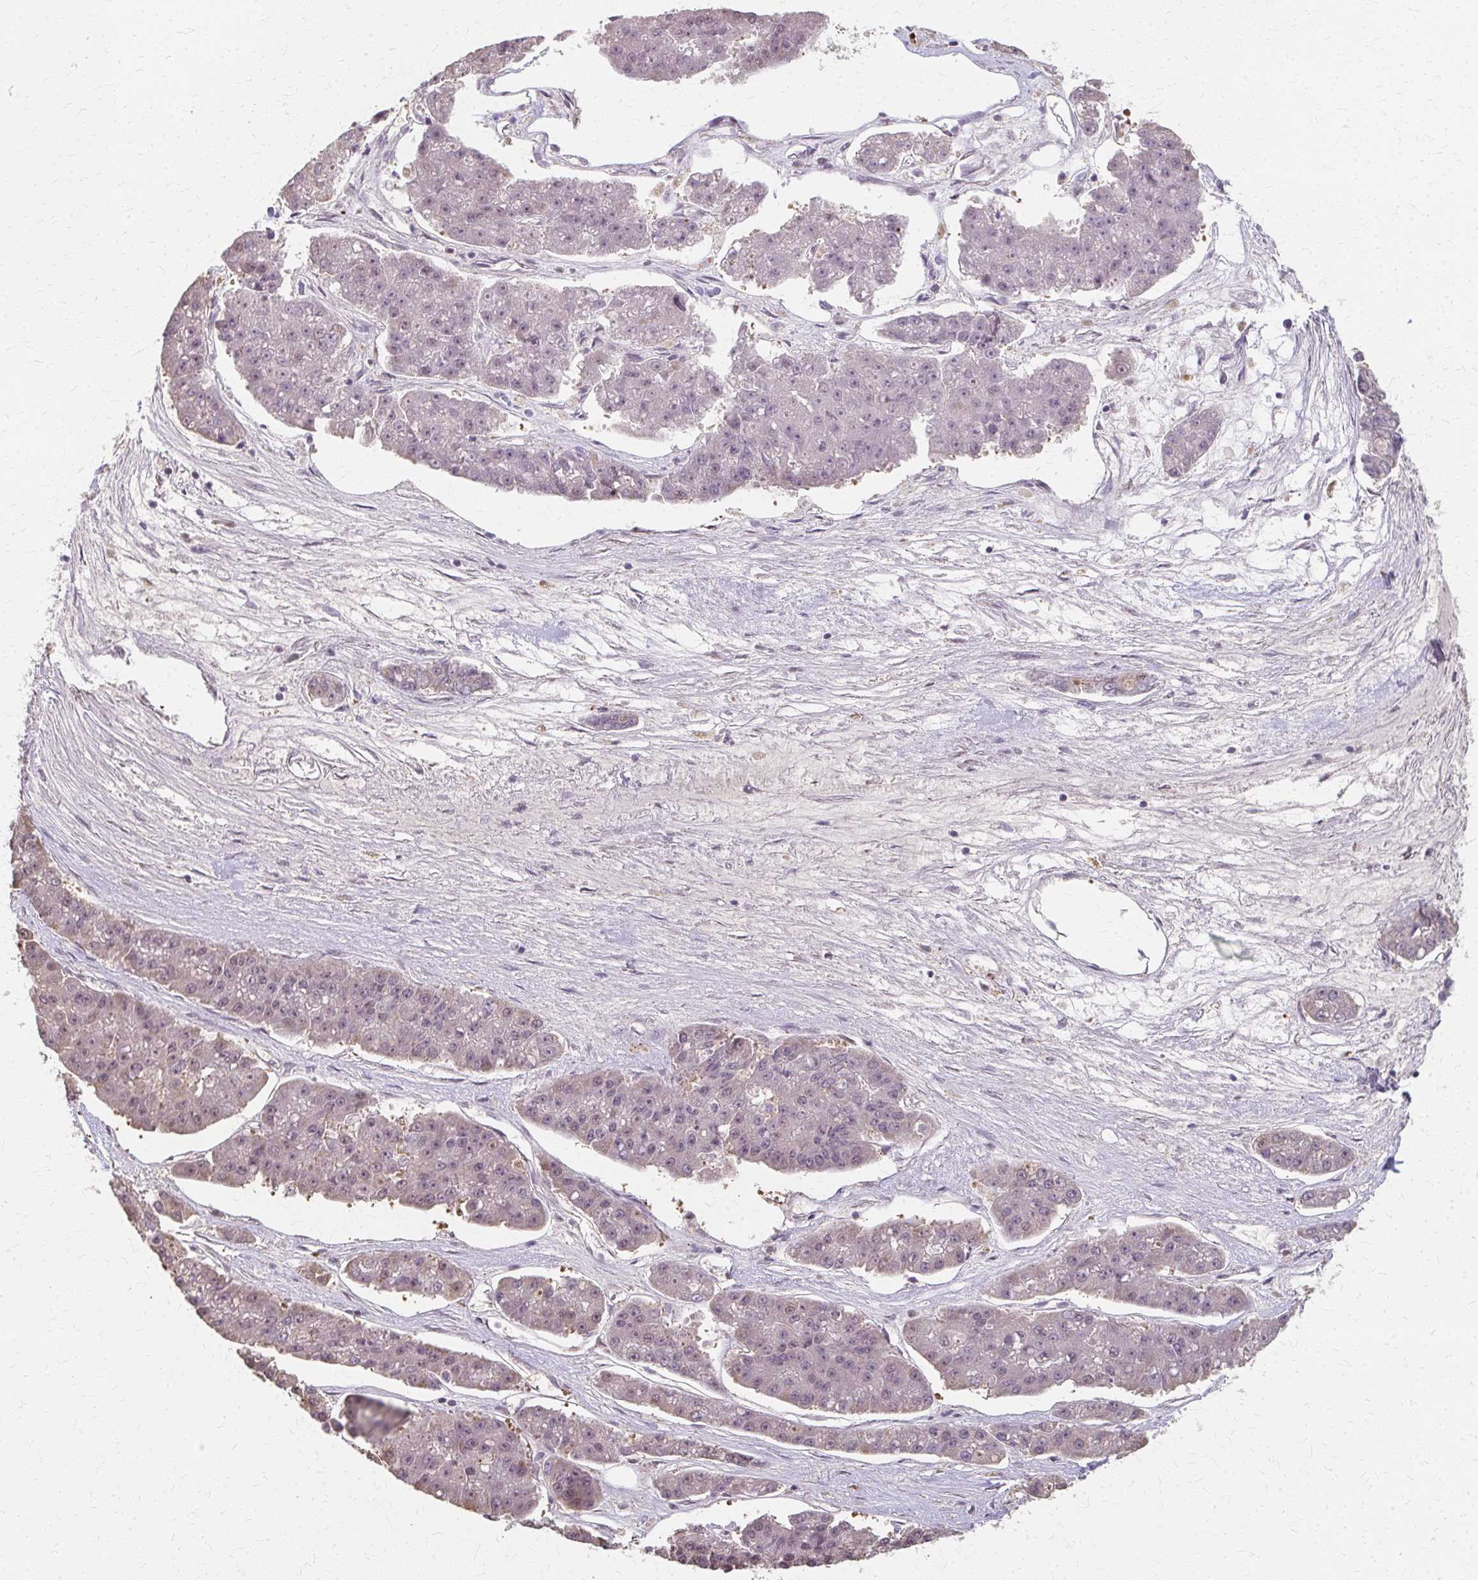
{"staining": {"intensity": "weak", "quantity": "25%-75%", "location": "cytoplasmic/membranous,nuclear"}, "tissue": "pancreatic cancer", "cell_type": "Tumor cells", "image_type": "cancer", "snomed": [{"axis": "morphology", "description": "Adenocarcinoma, NOS"}, {"axis": "topography", "description": "Pancreas"}], "caption": "An image of pancreatic adenocarcinoma stained for a protein shows weak cytoplasmic/membranous and nuclear brown staining in tumor cells.", "gene": "RABGAP1L", "patient": {"sex": "male", "age": 50}}